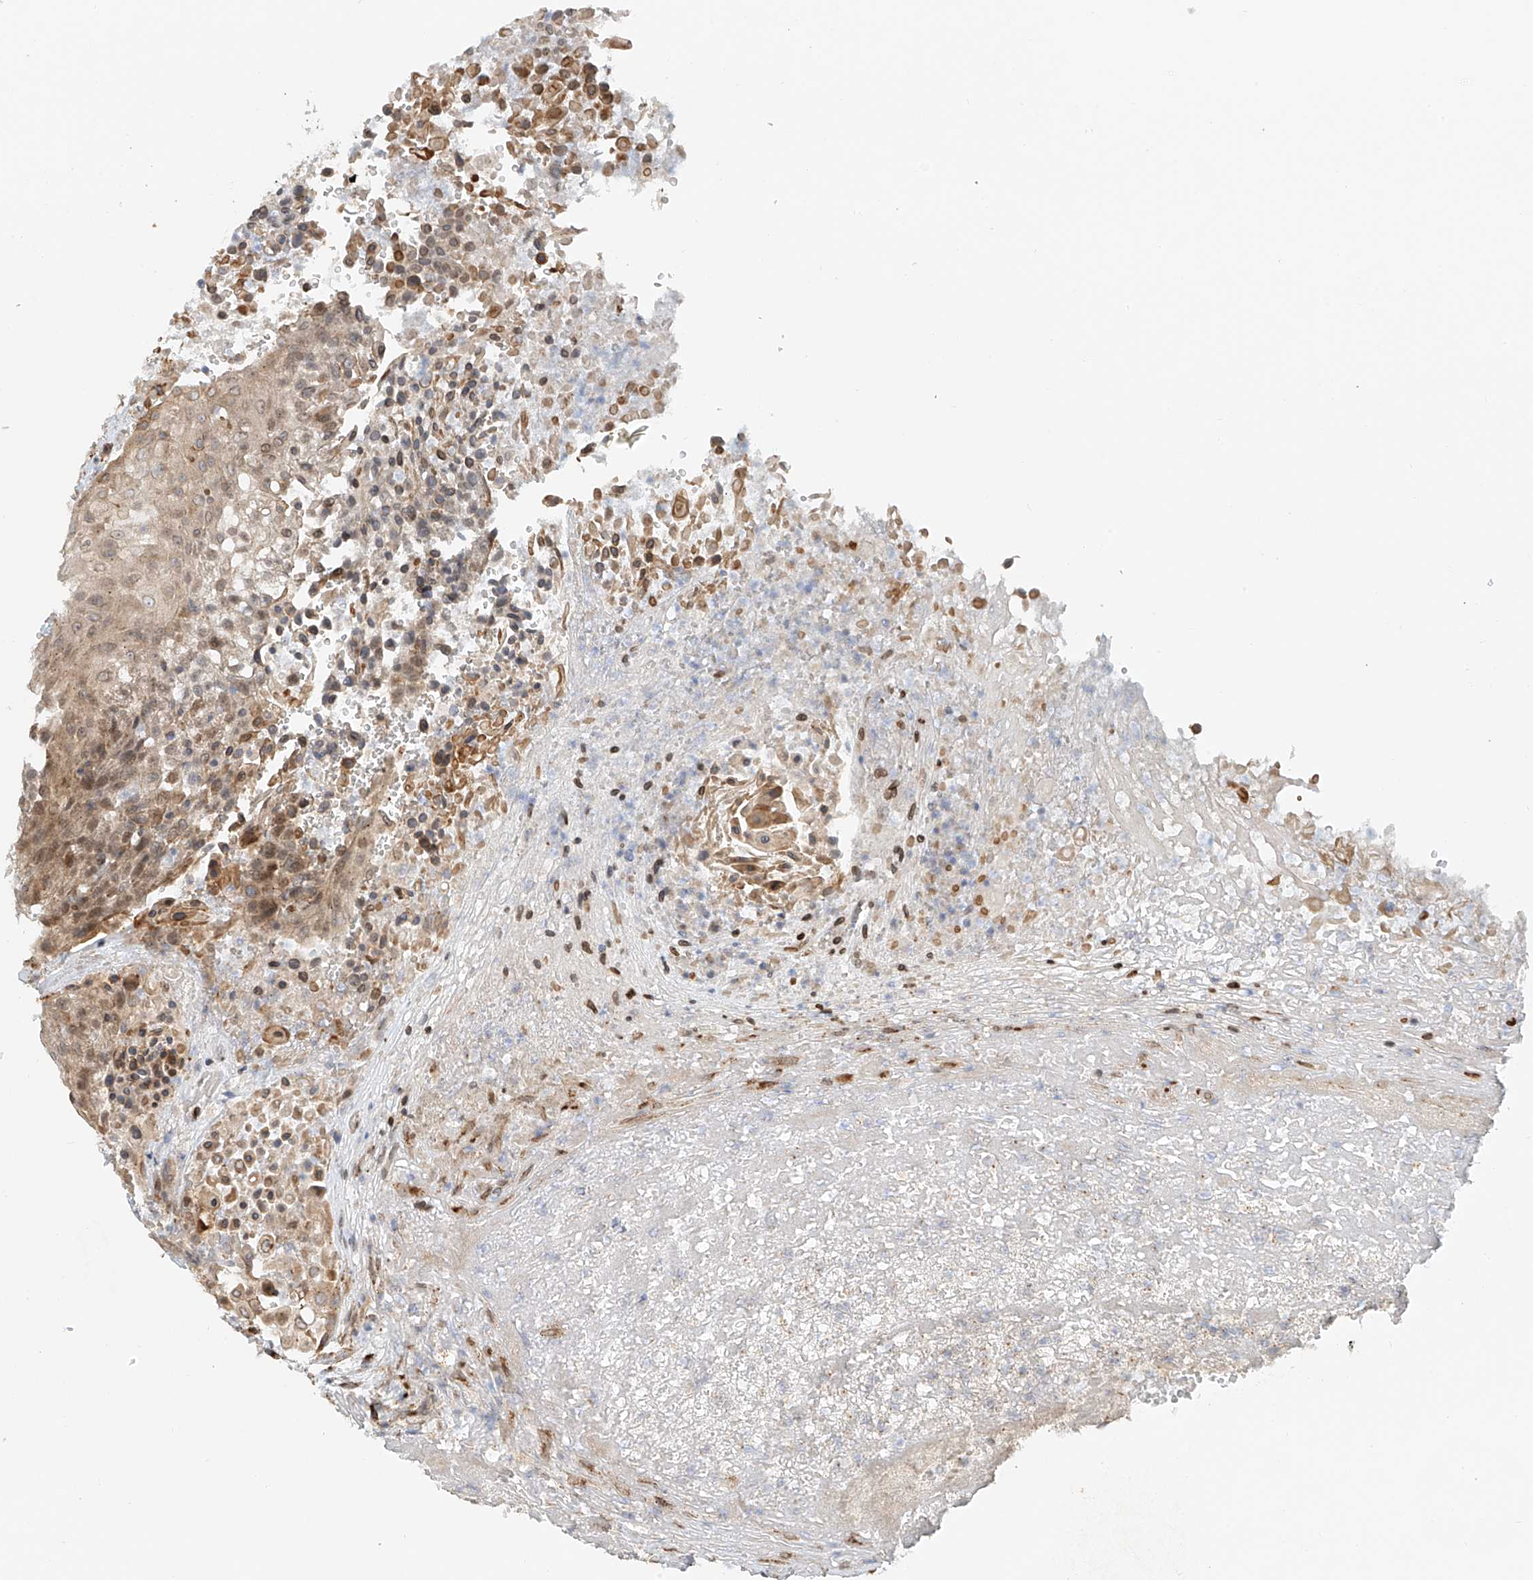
{"staining": {"intensity": "weak", "quantity": ">75%", "location": "cytoplasmic/membranous,nuclear"}, "tissue": "urothelial cancer", "cell_type": "Tumor cells", "image_type": "cancer", "snomed": [{"axis": "morphology", "description": "Urothelial carcinoma, High grade"}, {"axis": "topography", "description": "Urinary bladder"}], "caption": "An immunohistochemistry (IHC) histopathology image of neoplastic tissue is shown. Protein staining in brown shows weak cytoplasmic/membranous and nuclear positivity in urothelial carcinoma (high-grade) within tumor cells.", "gene": "STARD9", "patient": {"sex": "female", "age": 63}}